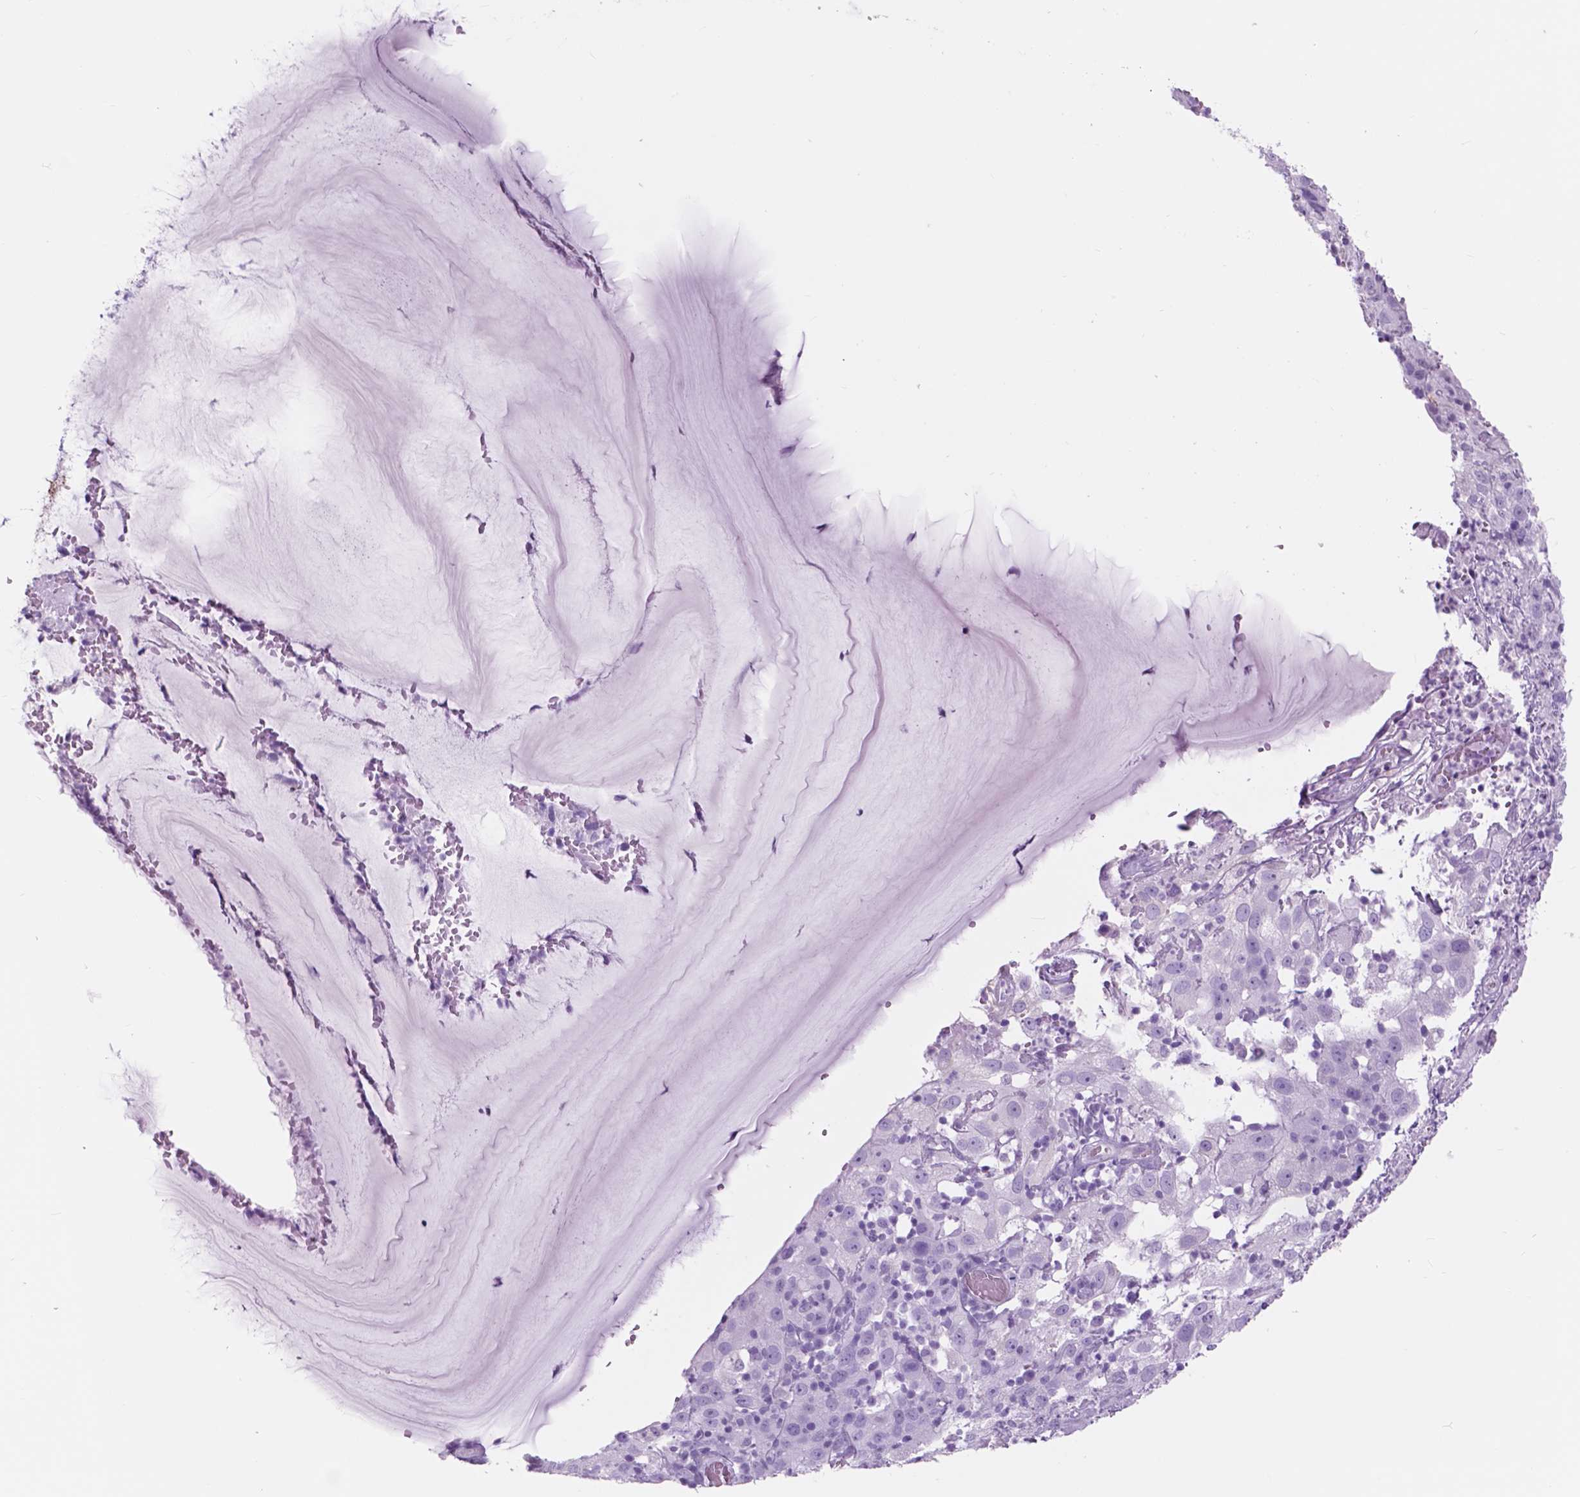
{"staining": {"intensity": "negative", "quantity": "none", "location": "none"}, "tissue": "cervical cancer", "cell_type": "Tumor cells", "image_type": "cancer", "snomed": [{"axis": "morphology", "description": "Squamous cell carcinoma, NOS"}, {"axis": "topography", "description": "Cervix"}], "caption": "An image of cervical cancer stained for a protein displays no brown staining in tumor cells.", "gene": "FXYD2", "patient": {"sex": "female", "age": 32}}